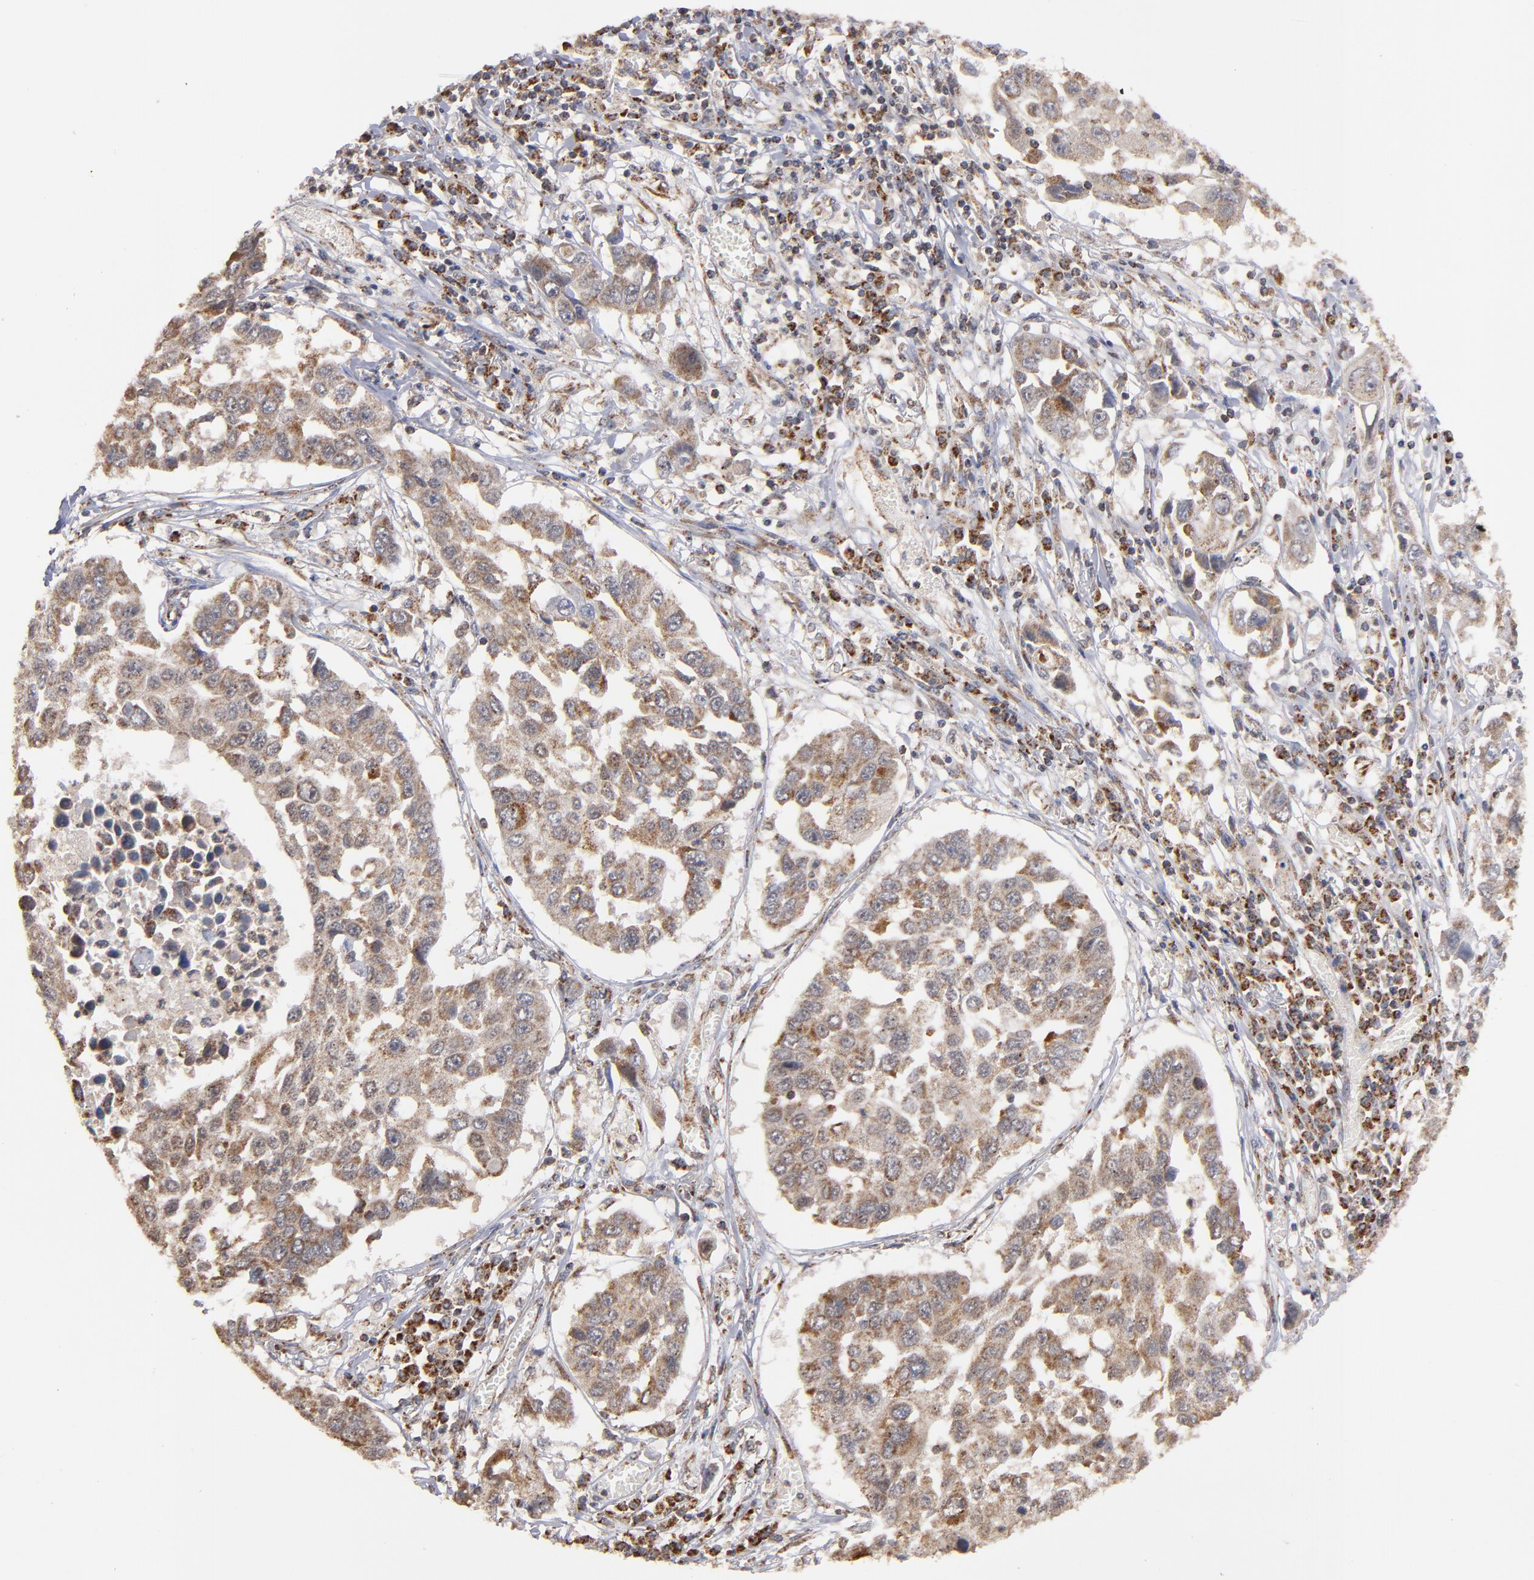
{"staining": {"intensity": "moderate", "quantity": ">75%", "location": "cytoplasmic/membranous"}, "tissue": "lung cancer", "cell_type": "Tumor cells", "image_type": "cancer", "snomed": [{"axis": "morphology", "description": "Squamous cell carcinoma, NOS"}, {"axis": "topography", "description": "Lung"}], "caption": "Immunohistochemical staining of human squamous cell carcinoma (lung) displays moderate cytoplasmic/membranous protein staining in about >75% of tumor cells.", "gene": "MIPOL1", "patient": {"sex": "male", "age": 71}}